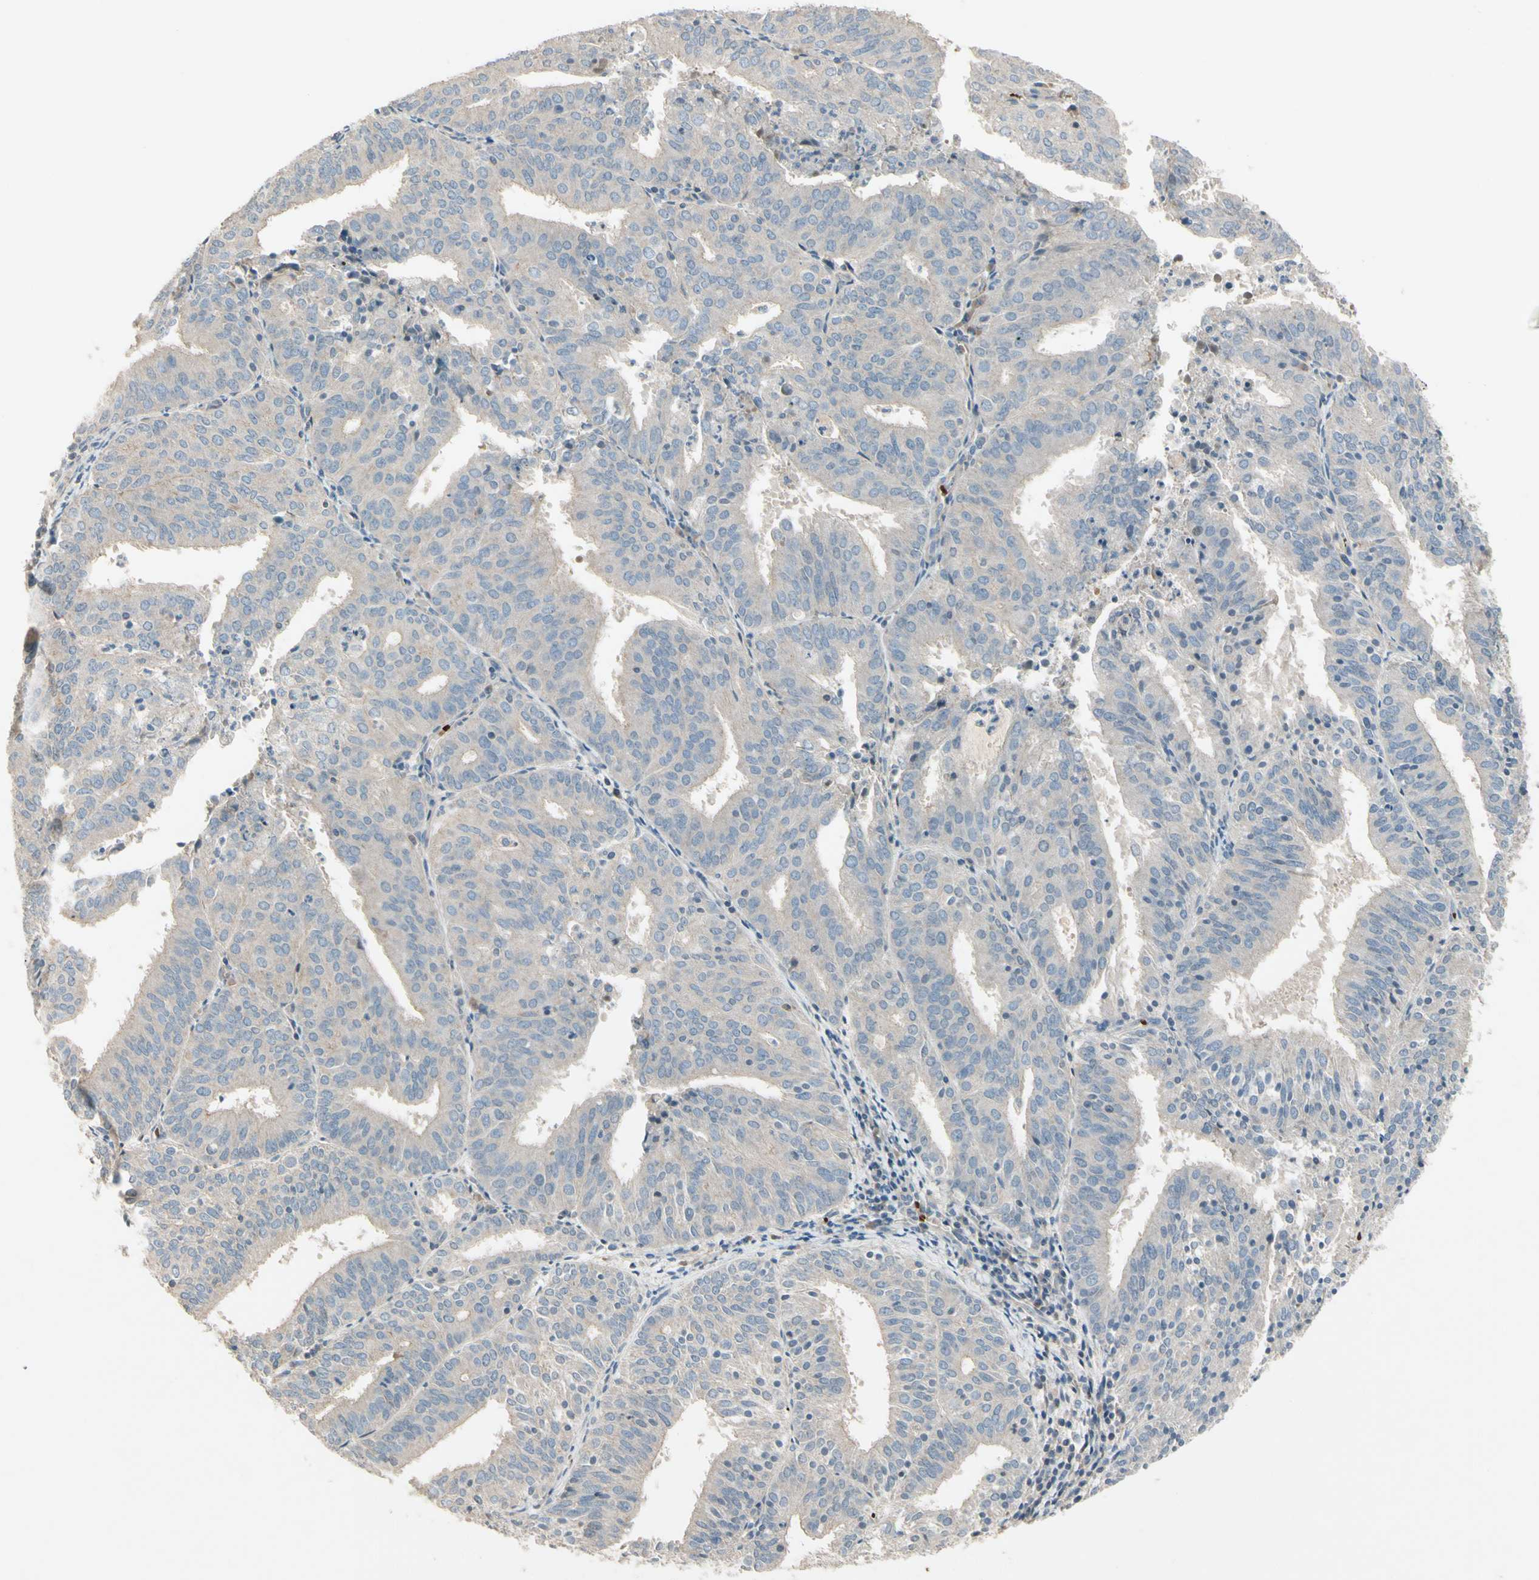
{"staining": {"intensity": "negative", "quantity": "none", "location": "none"}, "tissue": "endometrial cancer", "cell_type": "Tumor cells", "image_type": "cancer", "snomed": [{"axis": "morphology", "description": "Adenocarcinoma, NOS"}, {"axis": "topography", "description": "Uterus"}], "caption": "A histopathology image of human adenocarcinoma (endometrial) is negative for staining in tumor cells.", "gene": "PPP3CB", "patient": {"sex": "female", "age": 60}}